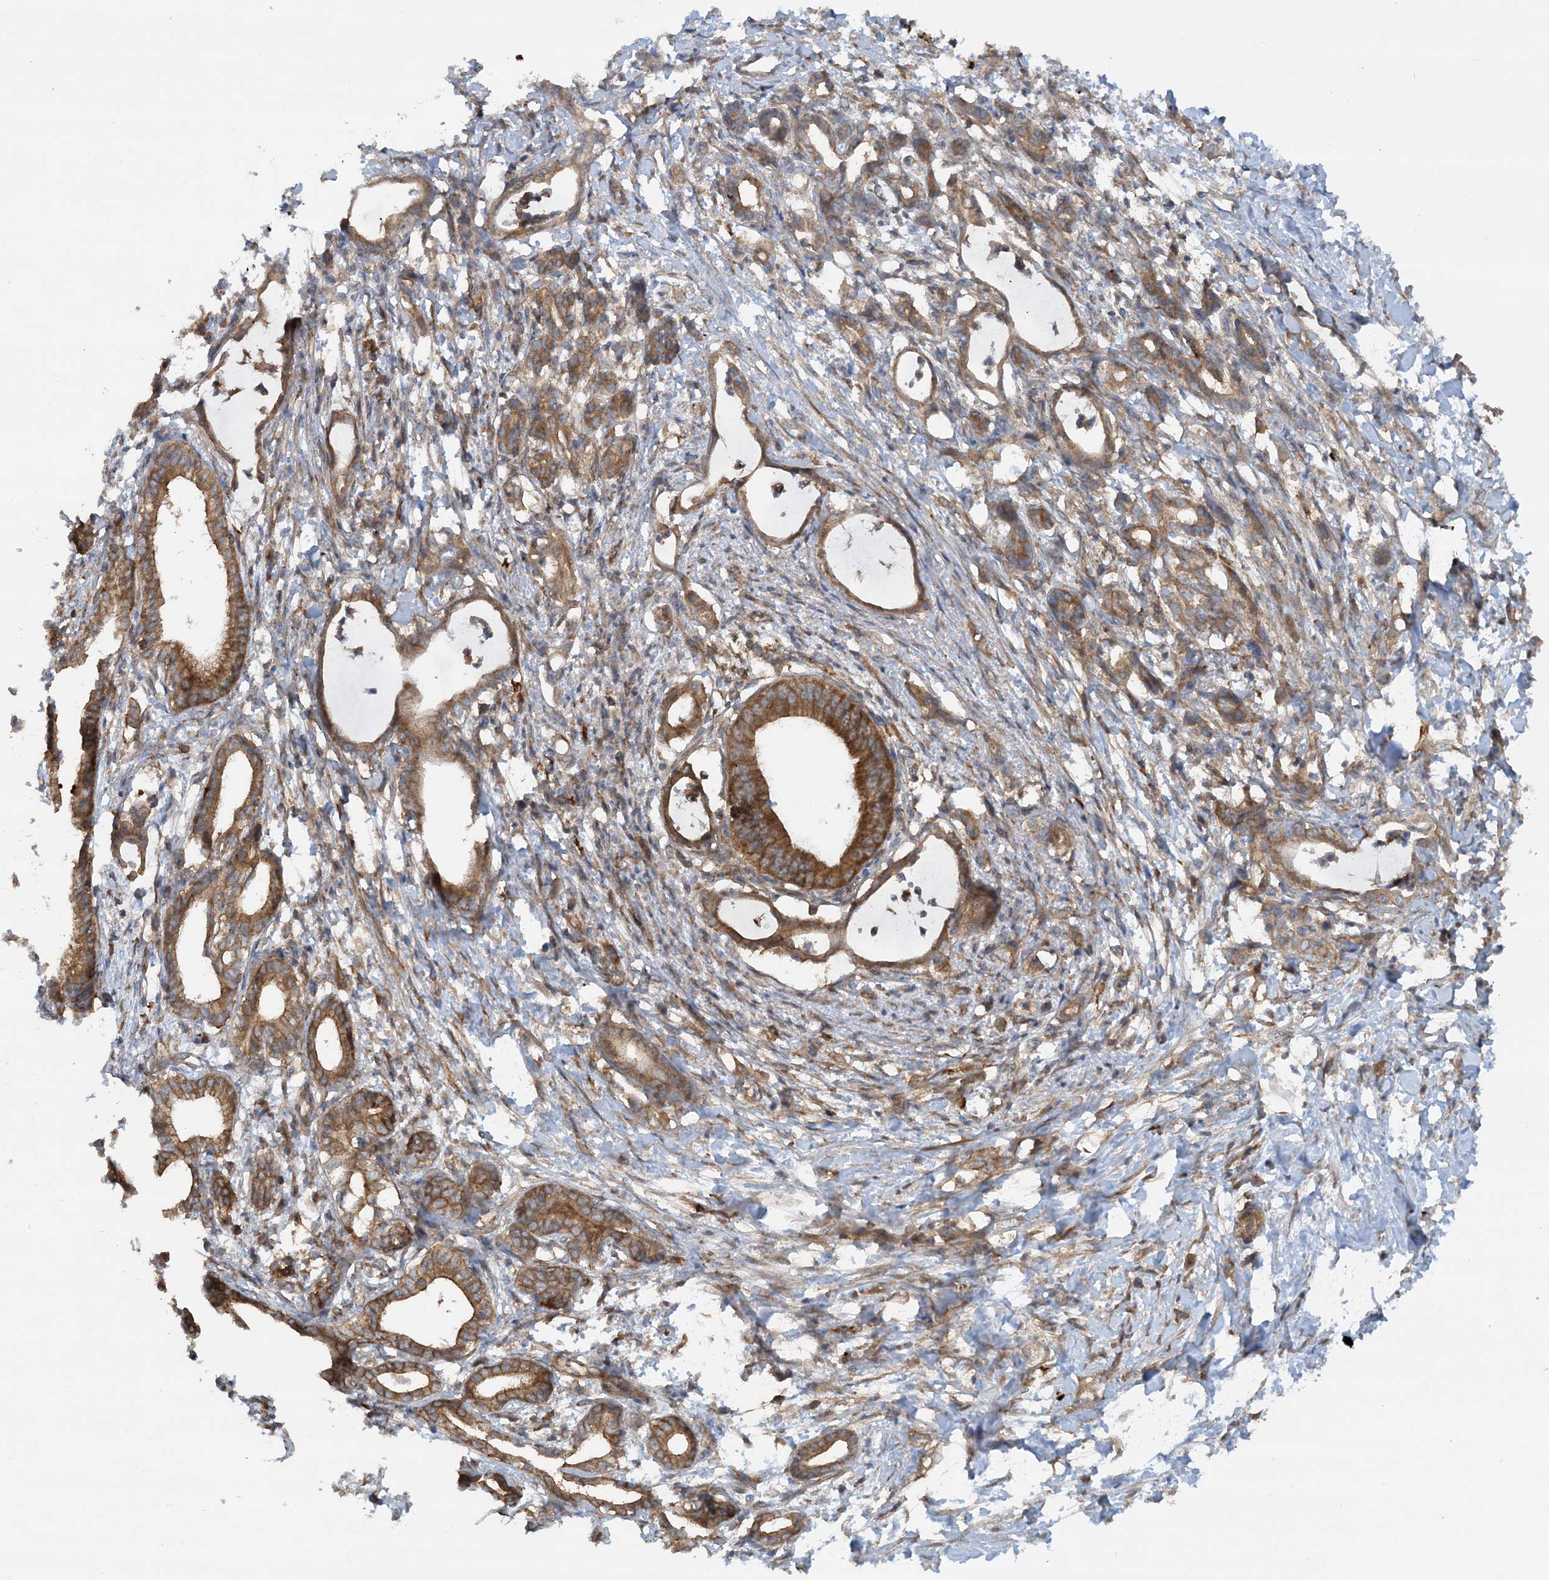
{"staining": {"intensity": "moderate", "quantity": ">75%", "location": "cytoplasmic/membranous"}, "tissue": "pancreatic cancer", "cell_type": "Tumor cells", "image_type": "cancer", "snomed": [{"axis": "morphology", "description": "Adenocarcinoma, NOS"}, {"axis": "topography", "description": "Pancreas"}], "caption": "Immunohistochemical staining of pancreatic adenocarcinoma exhibits moderate cytoplasmic/membranous protein positivity in approximately >75% of tumor cells.", "gene": "STAM2", "patient": {"sex": "female", "age": 55}}